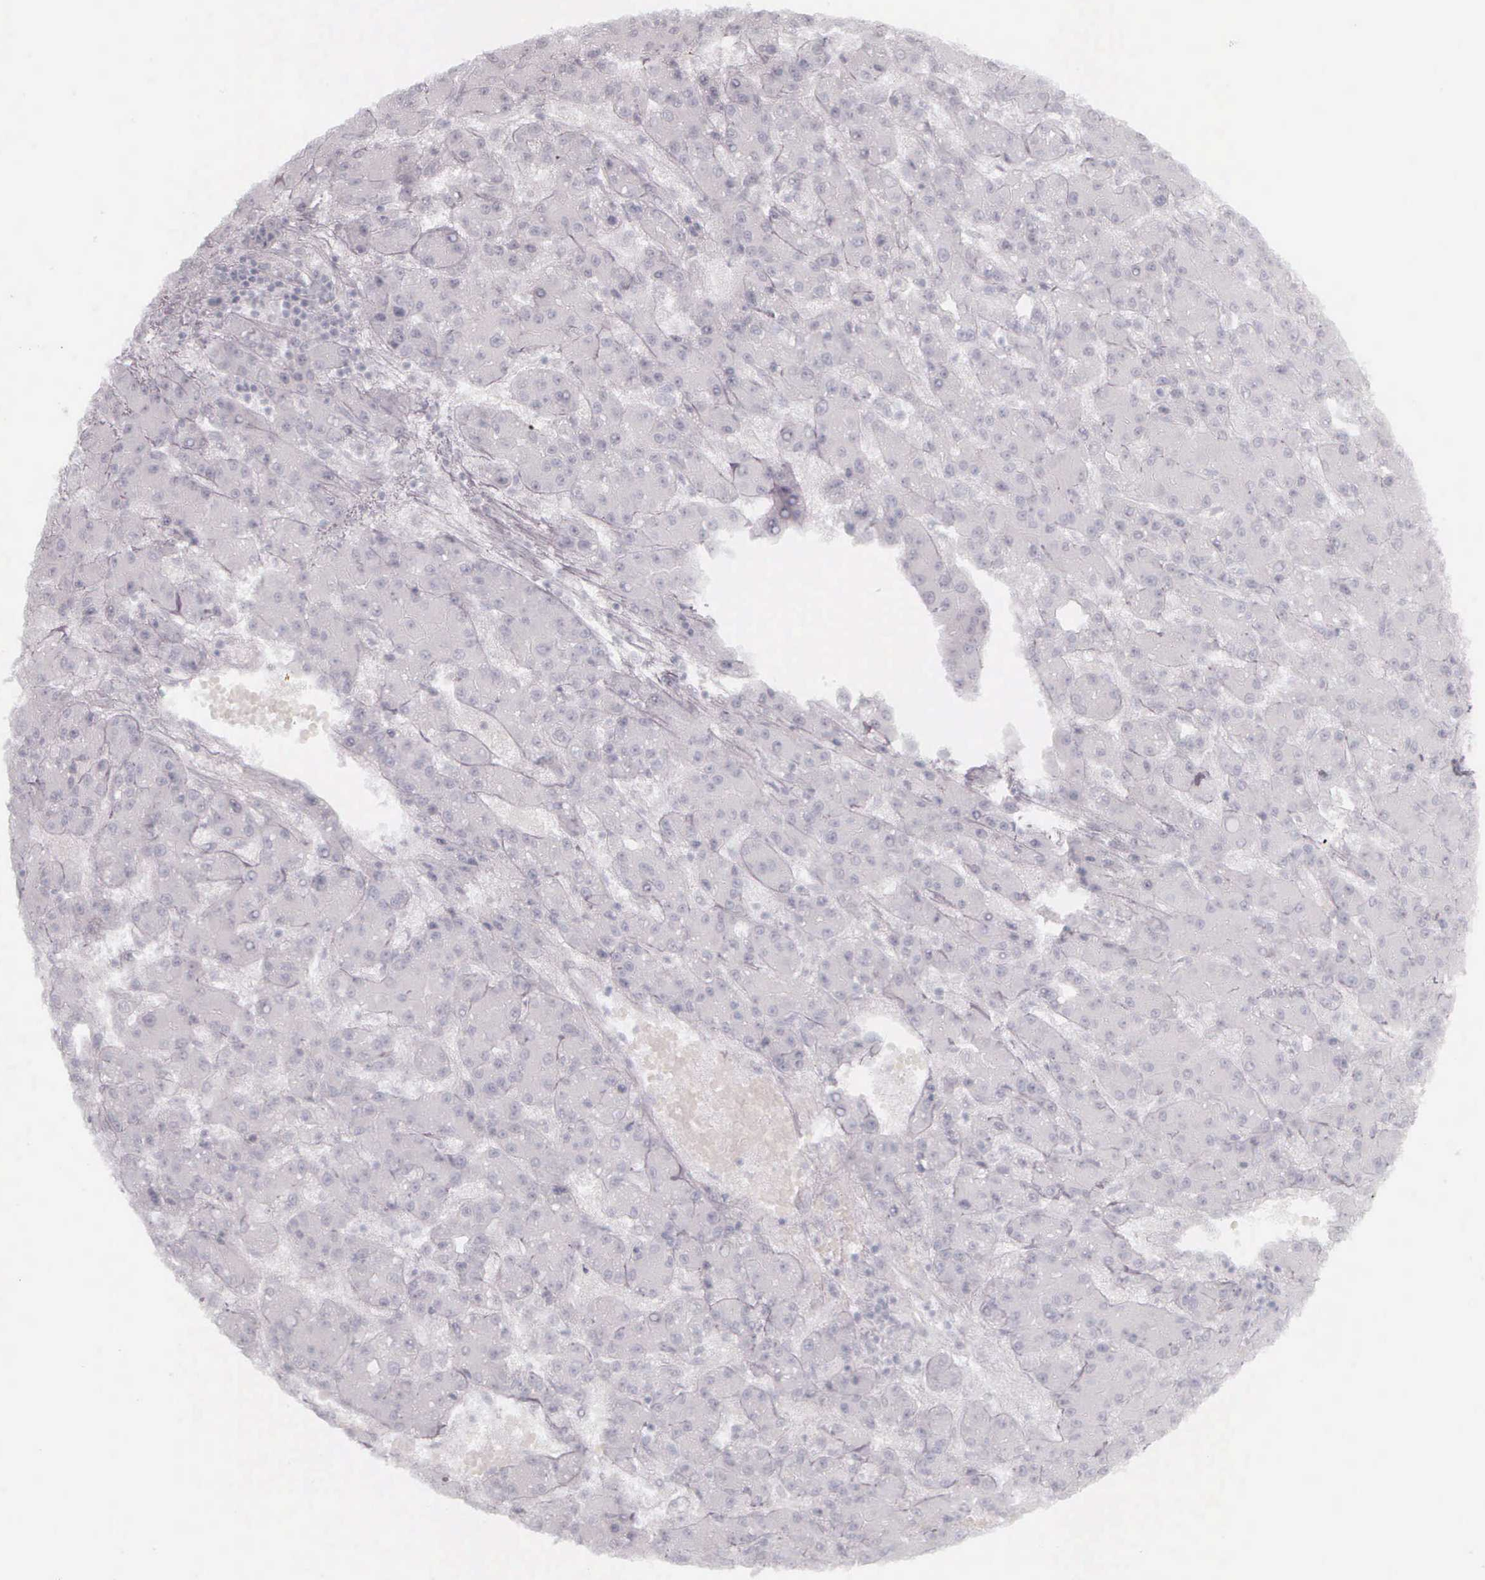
{"staining": {"intensity": "negative", "quantity": "none", "location": "none"}, "tissue": "liver cancer", "cell_type": "Tumor cells", "image_type": "cancer", "snomed": [{"axis": "morphology", "description": "Carcinoma, Hepatocellular, NOS"}, {"axis": "topography", "description": "Liver"}], "caption": "A high-resolution image shows immunohistochemistry staining of hepatocellular carcinoma (liver), which exhibits no significant positivity in tumor cells.", "gene": "KRT14", "patient": {"sex": "male", "age": 69}}